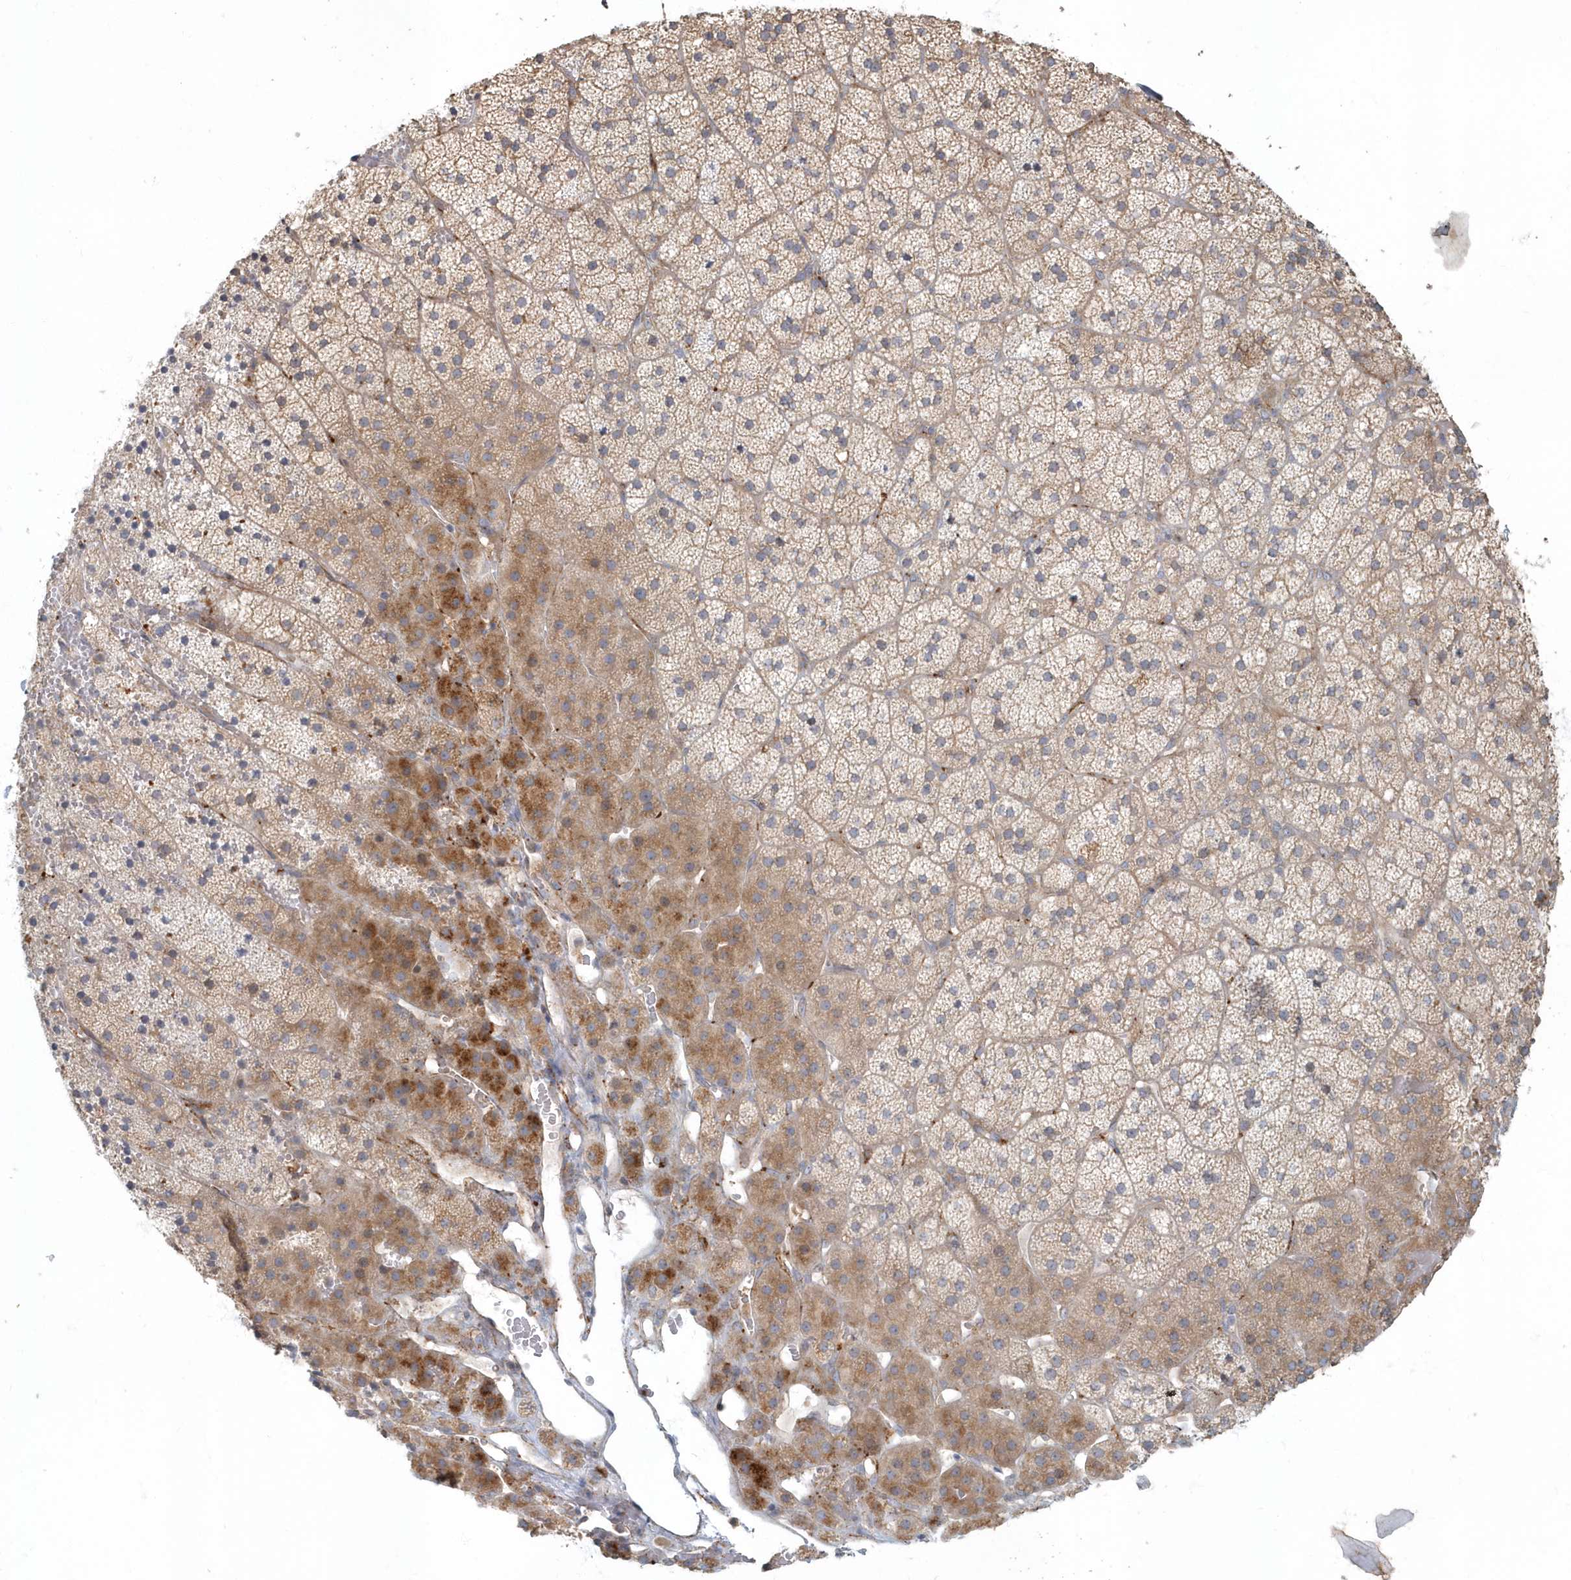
{"staining": {"intensity": "moderate", "quantity": "25%-75%", "location": "cytoplasmic/membranous"}, "tissue": "adrenal gland", "cell_type": "Glandular cells", "image_type": "normal", "snomed": [{"axis": "morphology", "description": "Normal tissue, NOS"}, {"axis": "topography", "description": "Adrenal gland"}], "caption": "Glandular cells reveal moderate cytoplasmic/membranous staining in about 25%-75% of cells in normal adrenal gland. (DAB (3,3'-diaminobenzidine) IHC with brightfield microscopy, high magnification).", "gene": "ARHGEF38", "patient": {"sex": "female", "age": 44}}